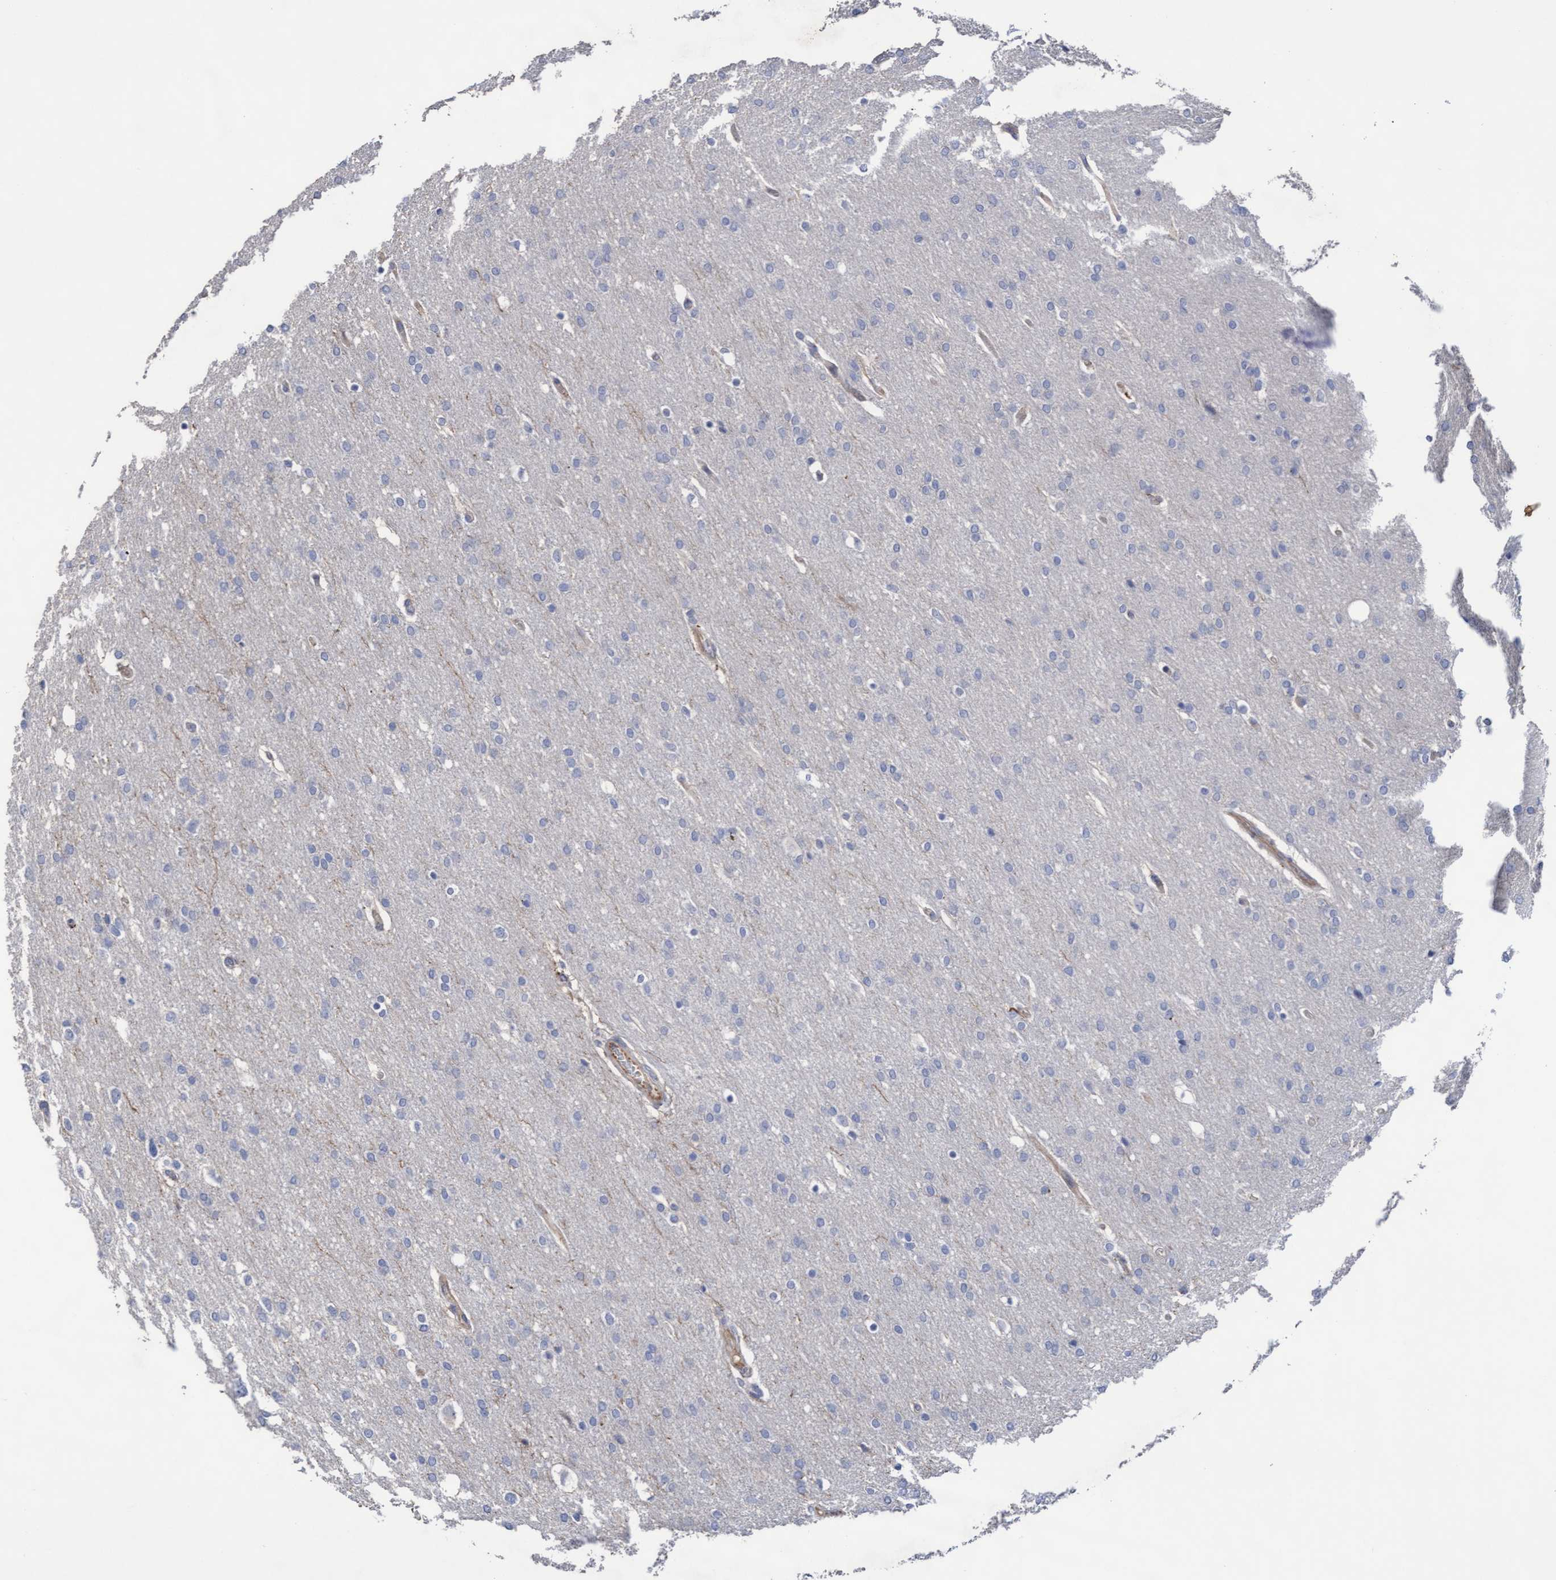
{"staining": {"intensity": "negative", "quantity": "none", "location": "none"}, "tissue": "glioma", "cell_type": "Tumor cells", "image_type": "cancer", "snomed": [{"axis": "morphology", "description": "Glioma, malignant, Low grade"}, {"axis": "topography", "description": "Brain"}], "caption": "This is an immunohistochemistry (IHC) photomicrograph of human low-grade glioma (malignant). There is no expression in tumor cells.", "gene": "KRT24", "patient": {"sex": "female", "age": 37}}